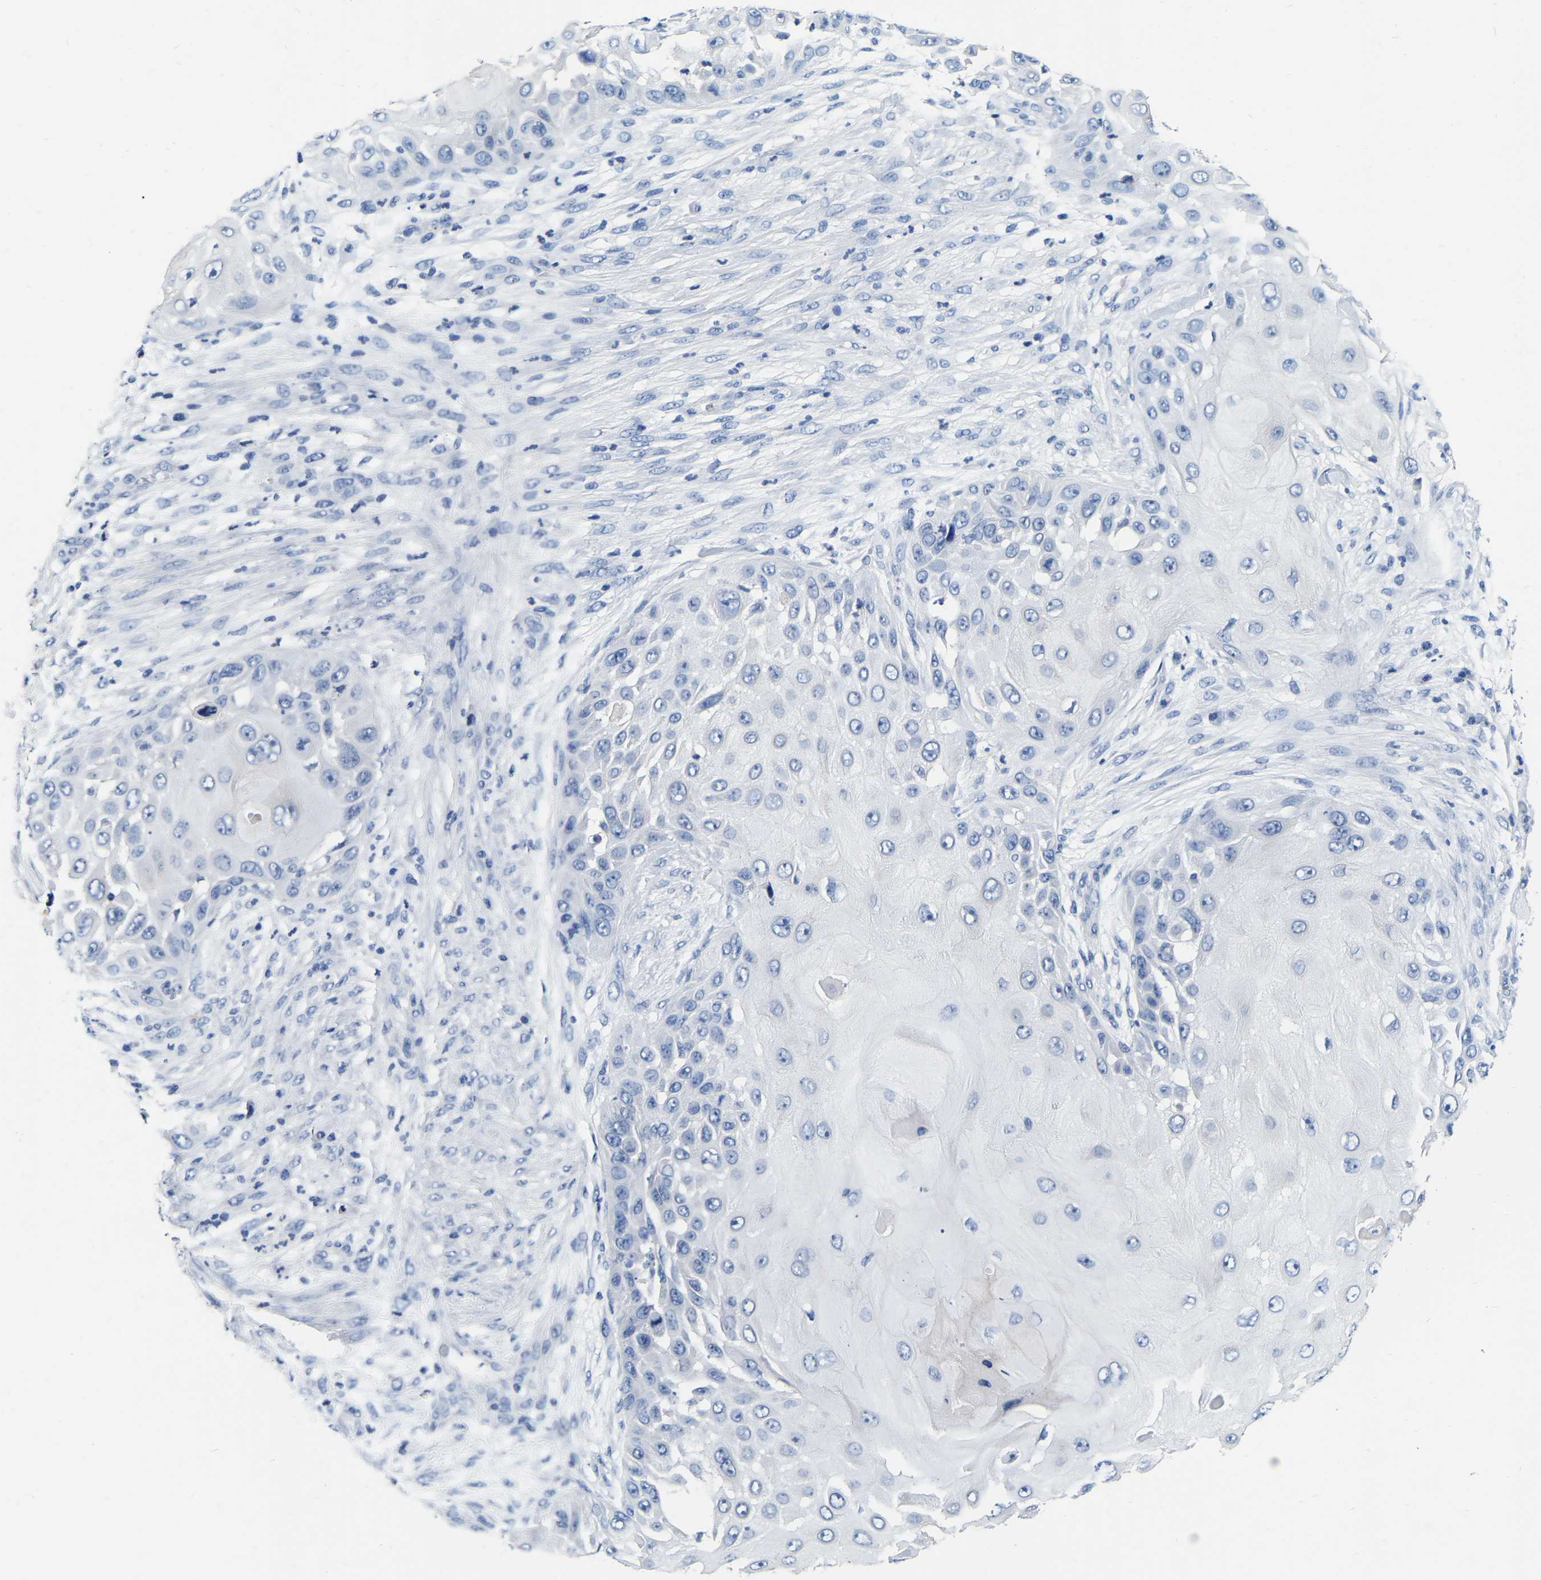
{"staining": {"intensity": "negative", "quantity": "none", "location": "none"}, "tissue": "skin cancer", "cell_type": "Tumor cells", "image_type": "cancer", "snomed": [{"axis": "morphology", "description": "Squamous cell carcinoma, NOS"}, {"axis": "topography", "description": "Skin"}], "caption": "IHC histopathology image of neoplastic tissue: squamous cell carcinoma (skin) stained with DAB (3,3'-diaminobenzidine) demonstrates no significant protein staining in tumor cells.", "gene": "RAB27B", "patient": {"sex": "female", "age": 44}}